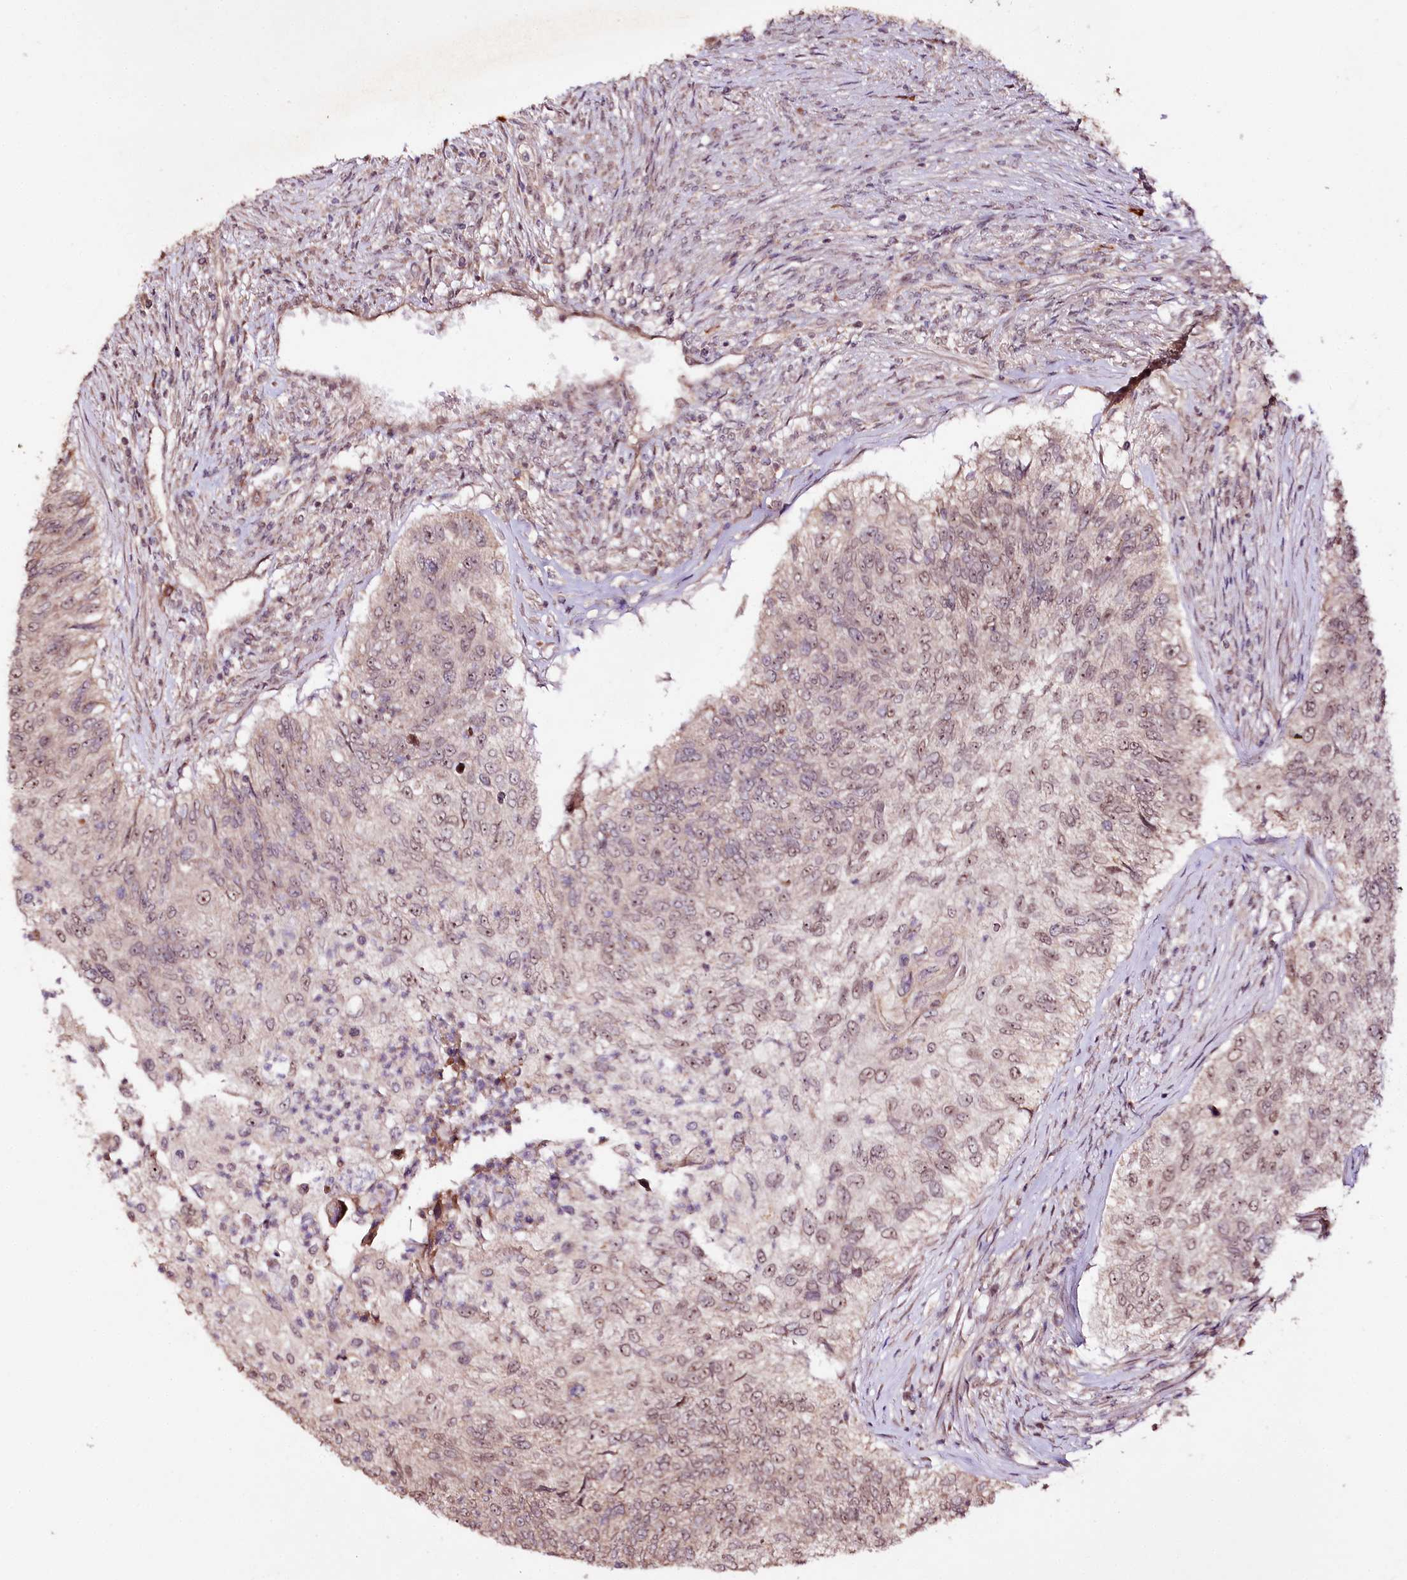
{"staining": {"intensity": "weak", "quantity": "25%-75%", "location": "nuclear"}, "tissue": "urothelial cancer", "cell_type": "Tumor cells", "image_type": "cancer", "snomed": [{"axis": "morphology", "description": "Urothelial carcinoma, High grade"}, {"axis": "topography", "description": "Urinary bladder"}], "caption": "A high-resolution image shows IHC staining of urothelial cancer, which reveals weak nuclear expression in approximately 25%-75% of tumor cells.", "gene": "DMP1", "patient": {"sex": "female", "age": 60}}